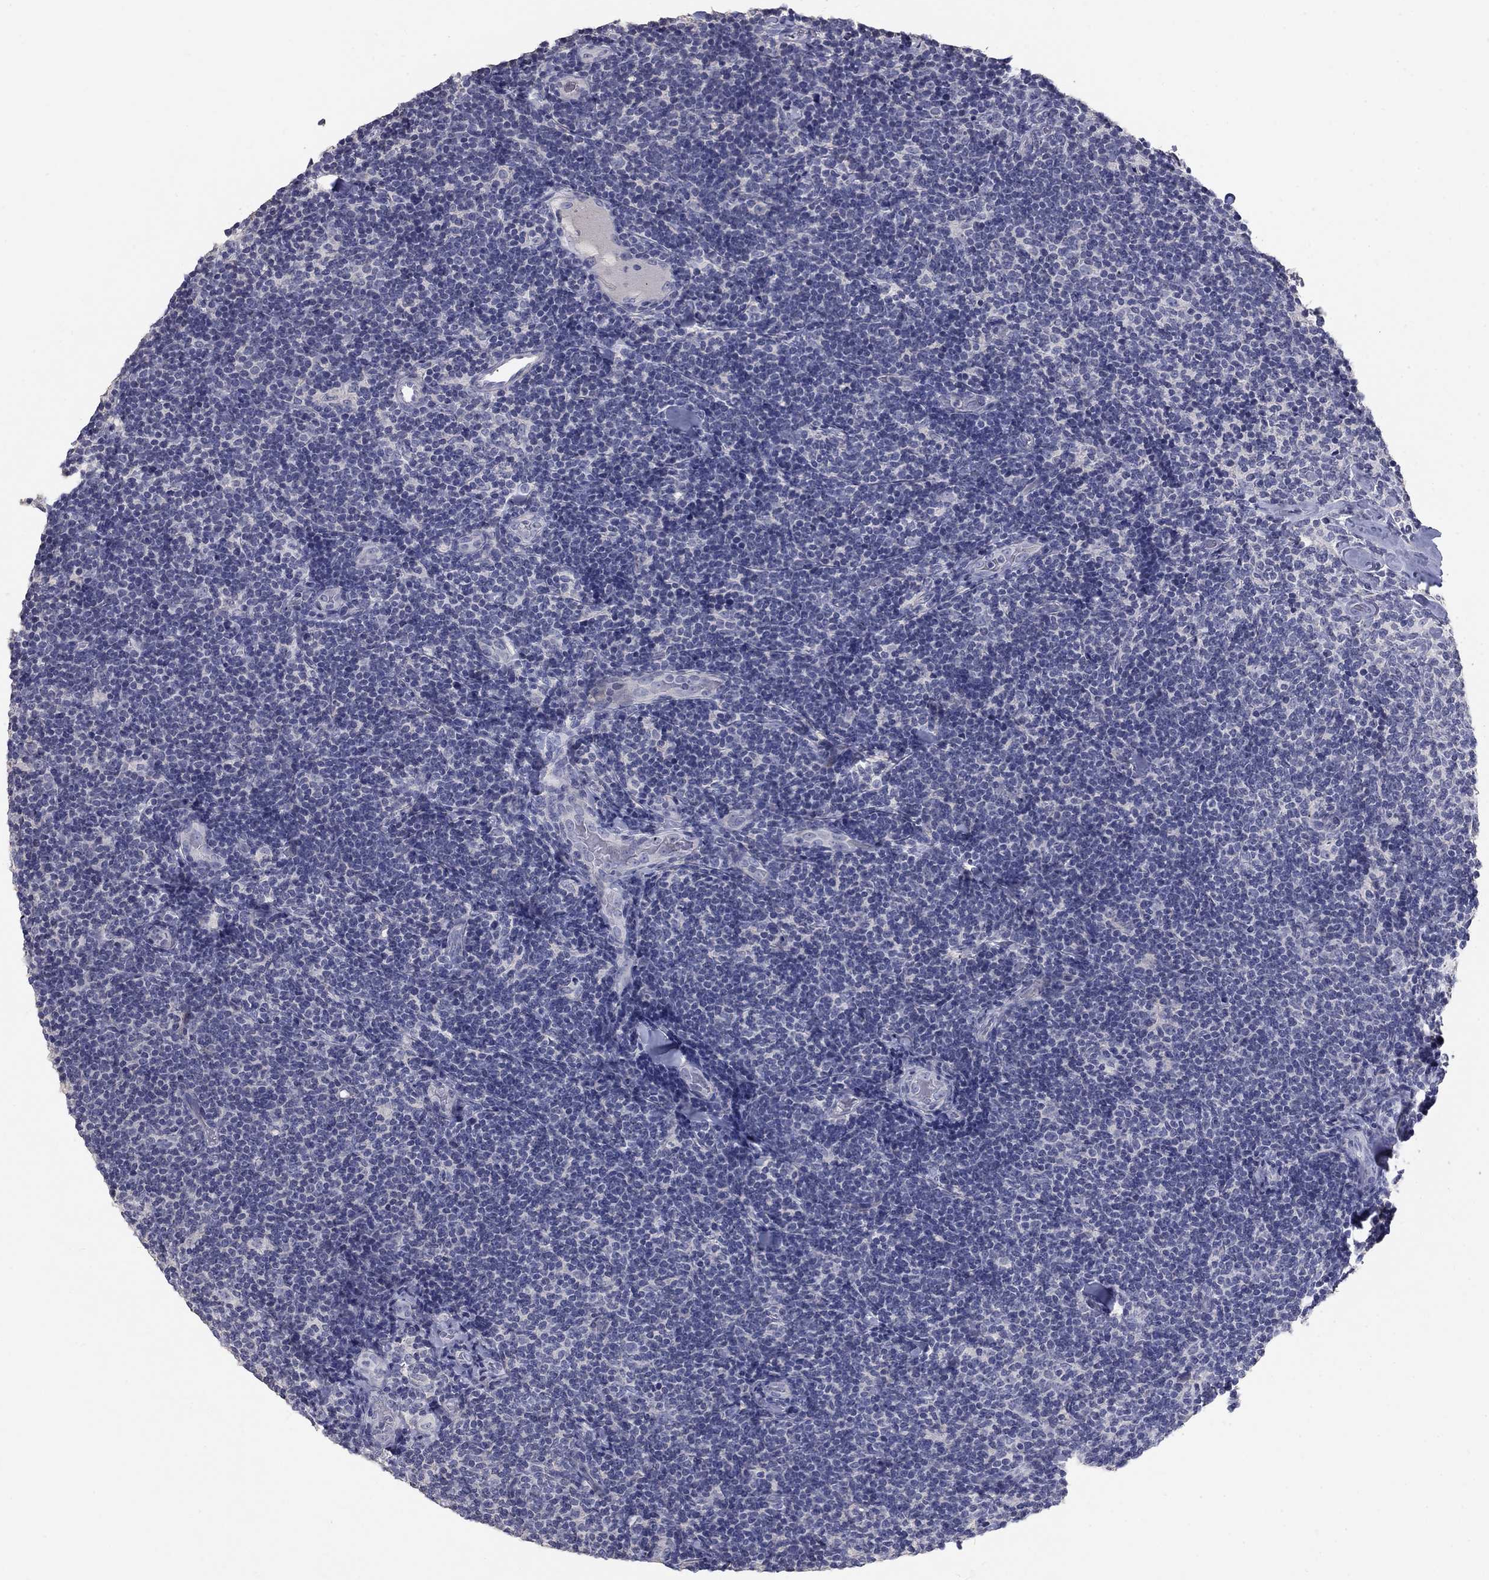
{"staining": {"intensity": "negative", "quantity": "none", "location": "none"}, "tissue": "lymphoma", "cell_type": "Tumor cells", "image_type": "cancer", "snomed": [{"axis": "morphology", "description": "Malignant lymphoma, non-Hodgkin's type, Low grade"}, {"axis": "topography", "description": "Lymph node"}], "caption": "DAB (3,3'-diaminobenzidine) immunohistochemical staining of lymphoma shows no significant expression in tumor cells.", "gene": "PTH1R", "patient": {"sex": "female", "age": 56}}